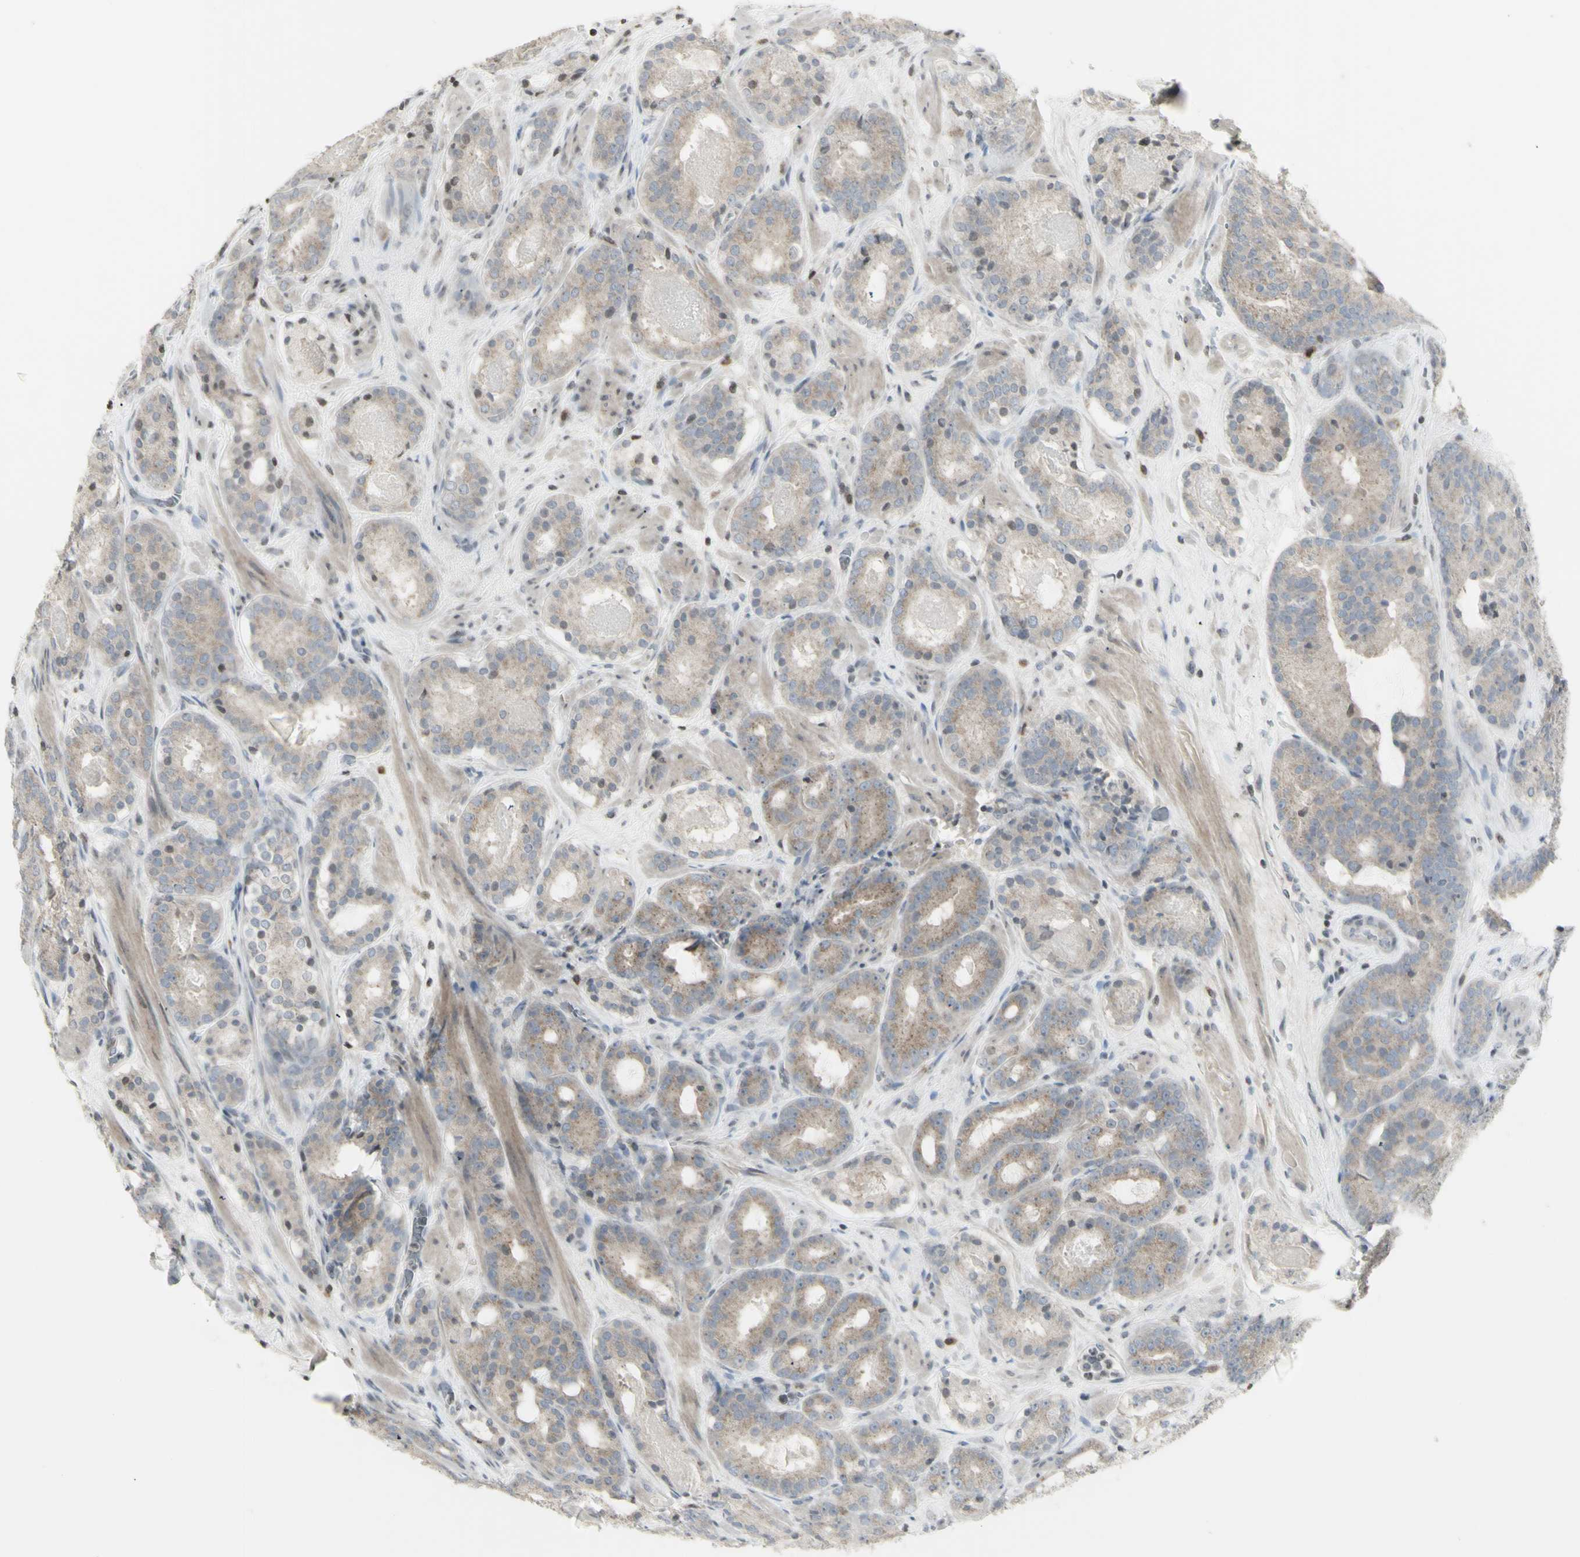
{"staining": {"intensity": "weak", "quantity": ">75%", "location": "cytoplasmic/membranous"}, "tissue": "prostate cancer", "cell_type": "Tumor cells", "image_type": "cancer", "snomed": [{"axis": "morphology", "description": "Adenocarcinoma, Low grade"}, {"axis": "topography", "description": "Prostate"}], "caption": "Weak cytoplasmic/membranous protein staining is identified in approximately >75% of tumor cells in low-grade adenocarcinoma (prostate).", "gene": "MUC5AC", "patient": {"sex": "male", "age": 69}}